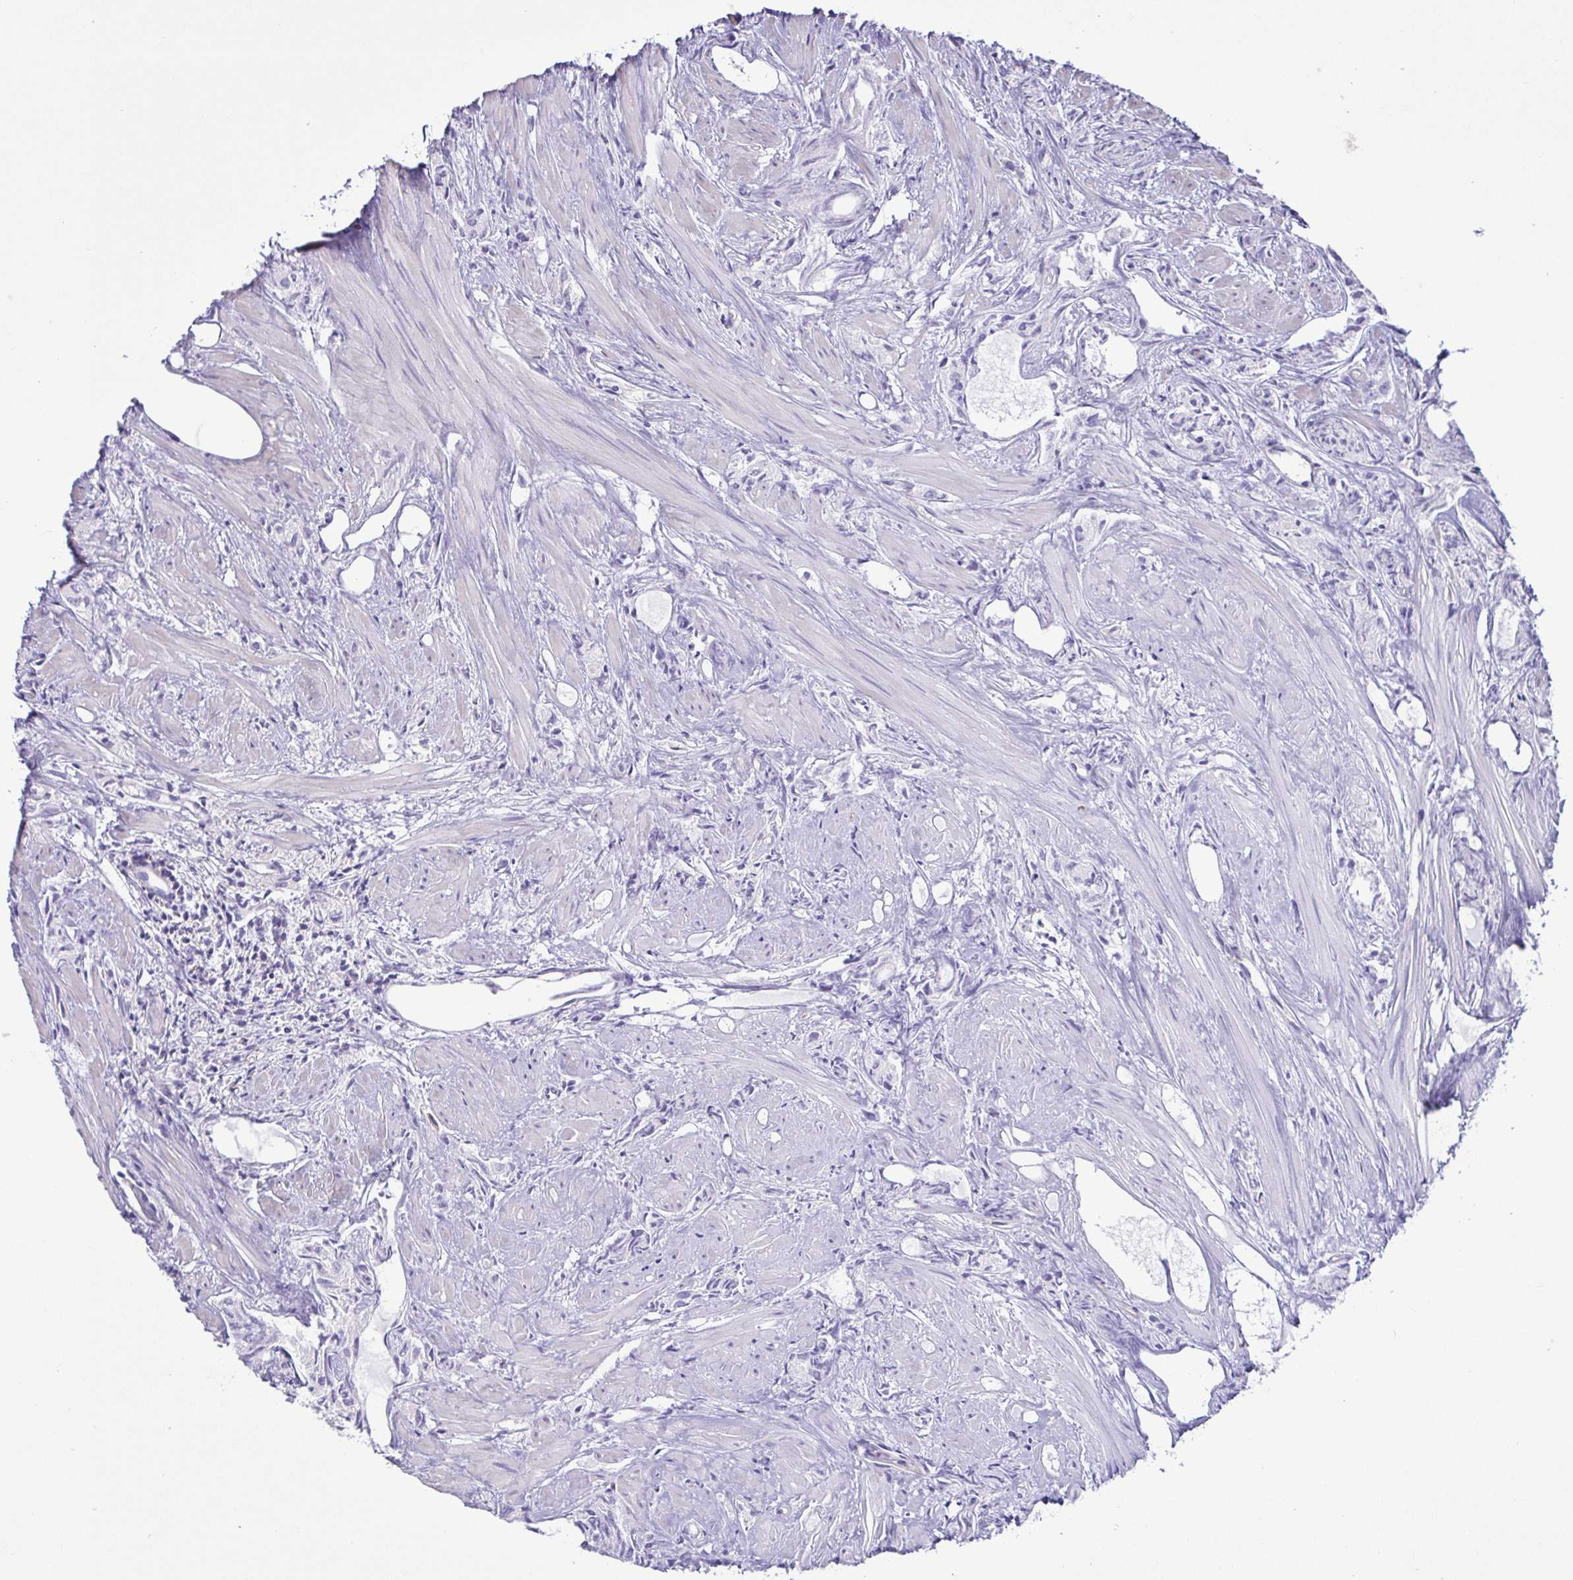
{"staining": {"intensity": "negative", "quantity": "none", "location": "none"}, "tissue": "prostate cancer", "cell_type": "Tumor cells", "image_type": "cancer", "snomed": [{"axis": "morphology", "description": "Adenocarcinoma, High grade"}, {"axis": "topography", "description": "Prostate"}], "caption": "The image demonstrates no significant expression in tumor cells of prostate cancer (high-grade adenocarcinoma). (DAB immunohistochemistry (IHC) with hematoxylin counter stain).", "gene": "FLT1", "patient": {"sex": "male", "age": 58}}